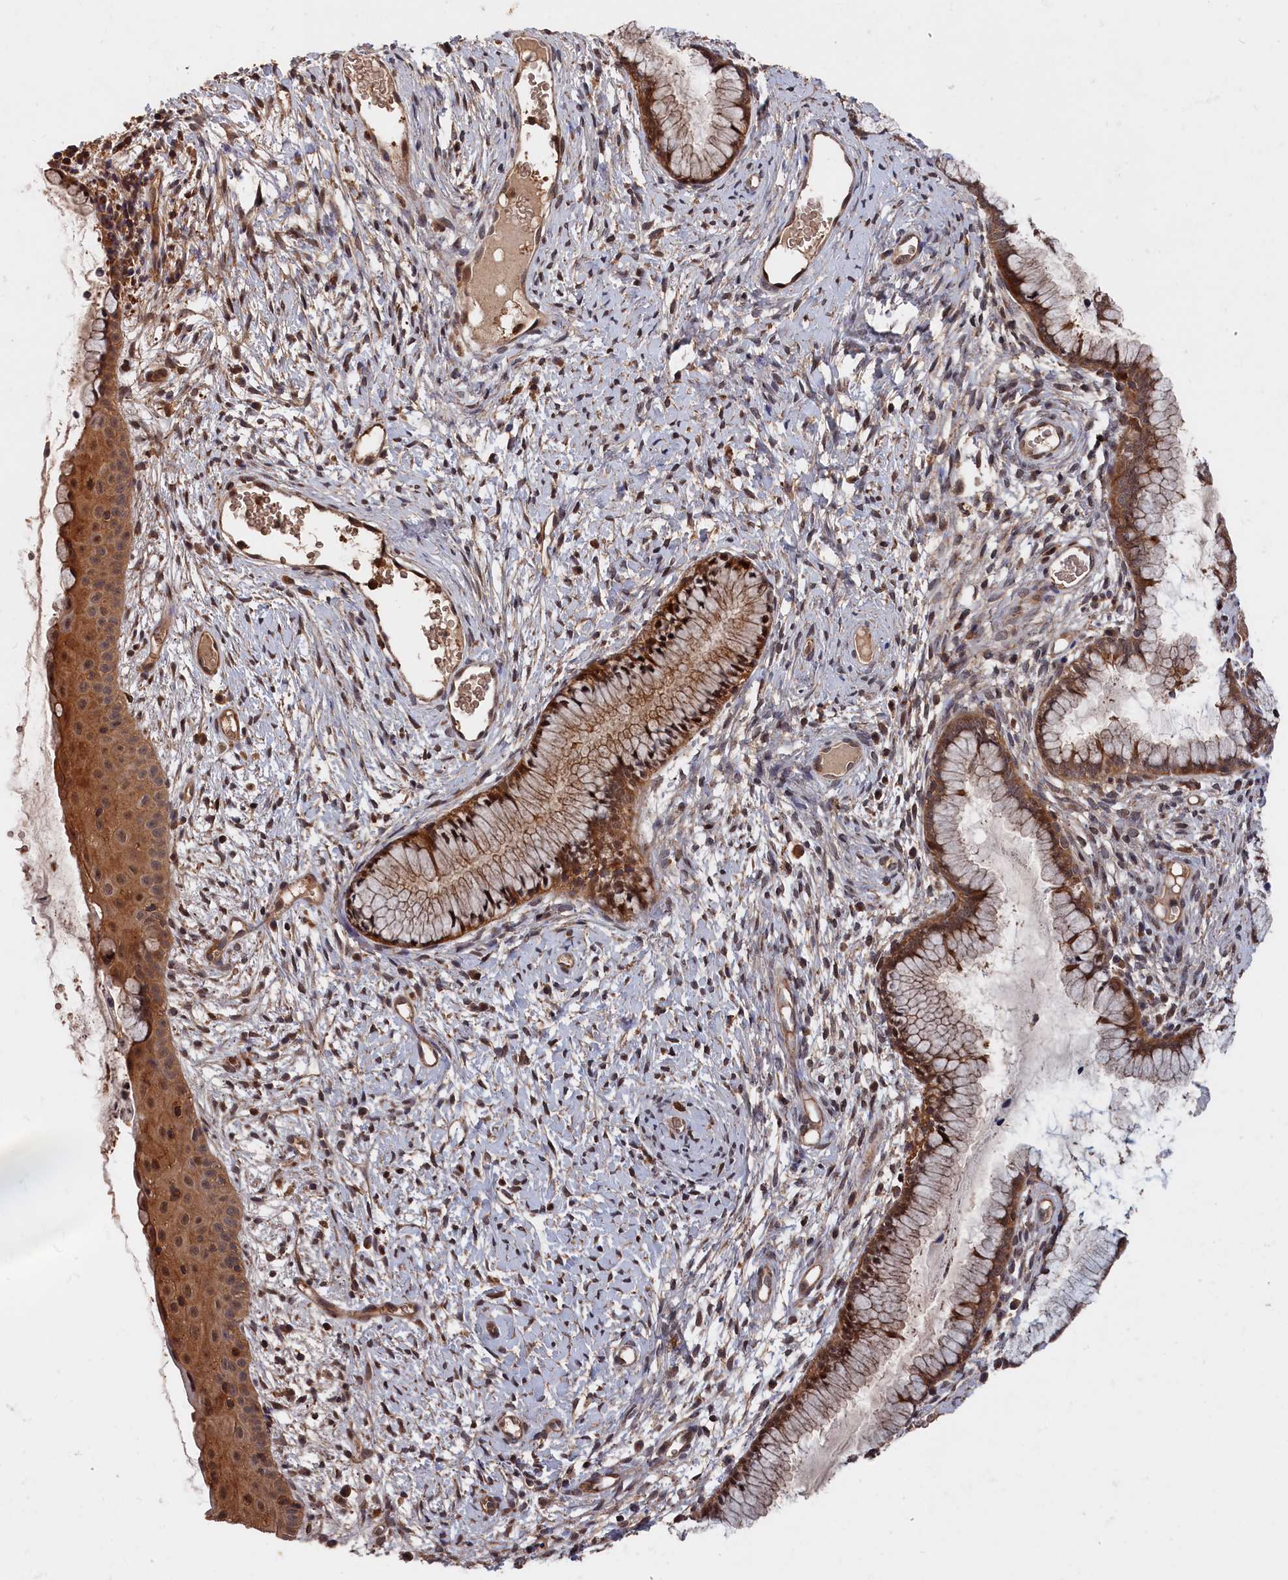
{"staining": {"intensity": "moderate", "quantity": ">75%", "location": "cytoplasmic/membranous"}, "tissue": "cervix", "cell_type": "Glandular cells", "image_type": "normal", "snomed": [{"axis": "morphology", "description": "Normal tissue, NOS"}, {"axis": "topography", "description": "Cervix"}], "caption": "Immunohistochemistry (DAB (3,3'-diaminobenzidine)) staining of unremarkable cervix reveals moderate cytoplasmic/membranous protein positivity in about >75% of glandular cells. The staining was performed using DAB to visualize the protein expression in brown, while the nuclei were stained in blue with hematoxylin (Magnification: 20x).", "gene": "RMI2", "patient": {"sex": "female", "age": 42}}